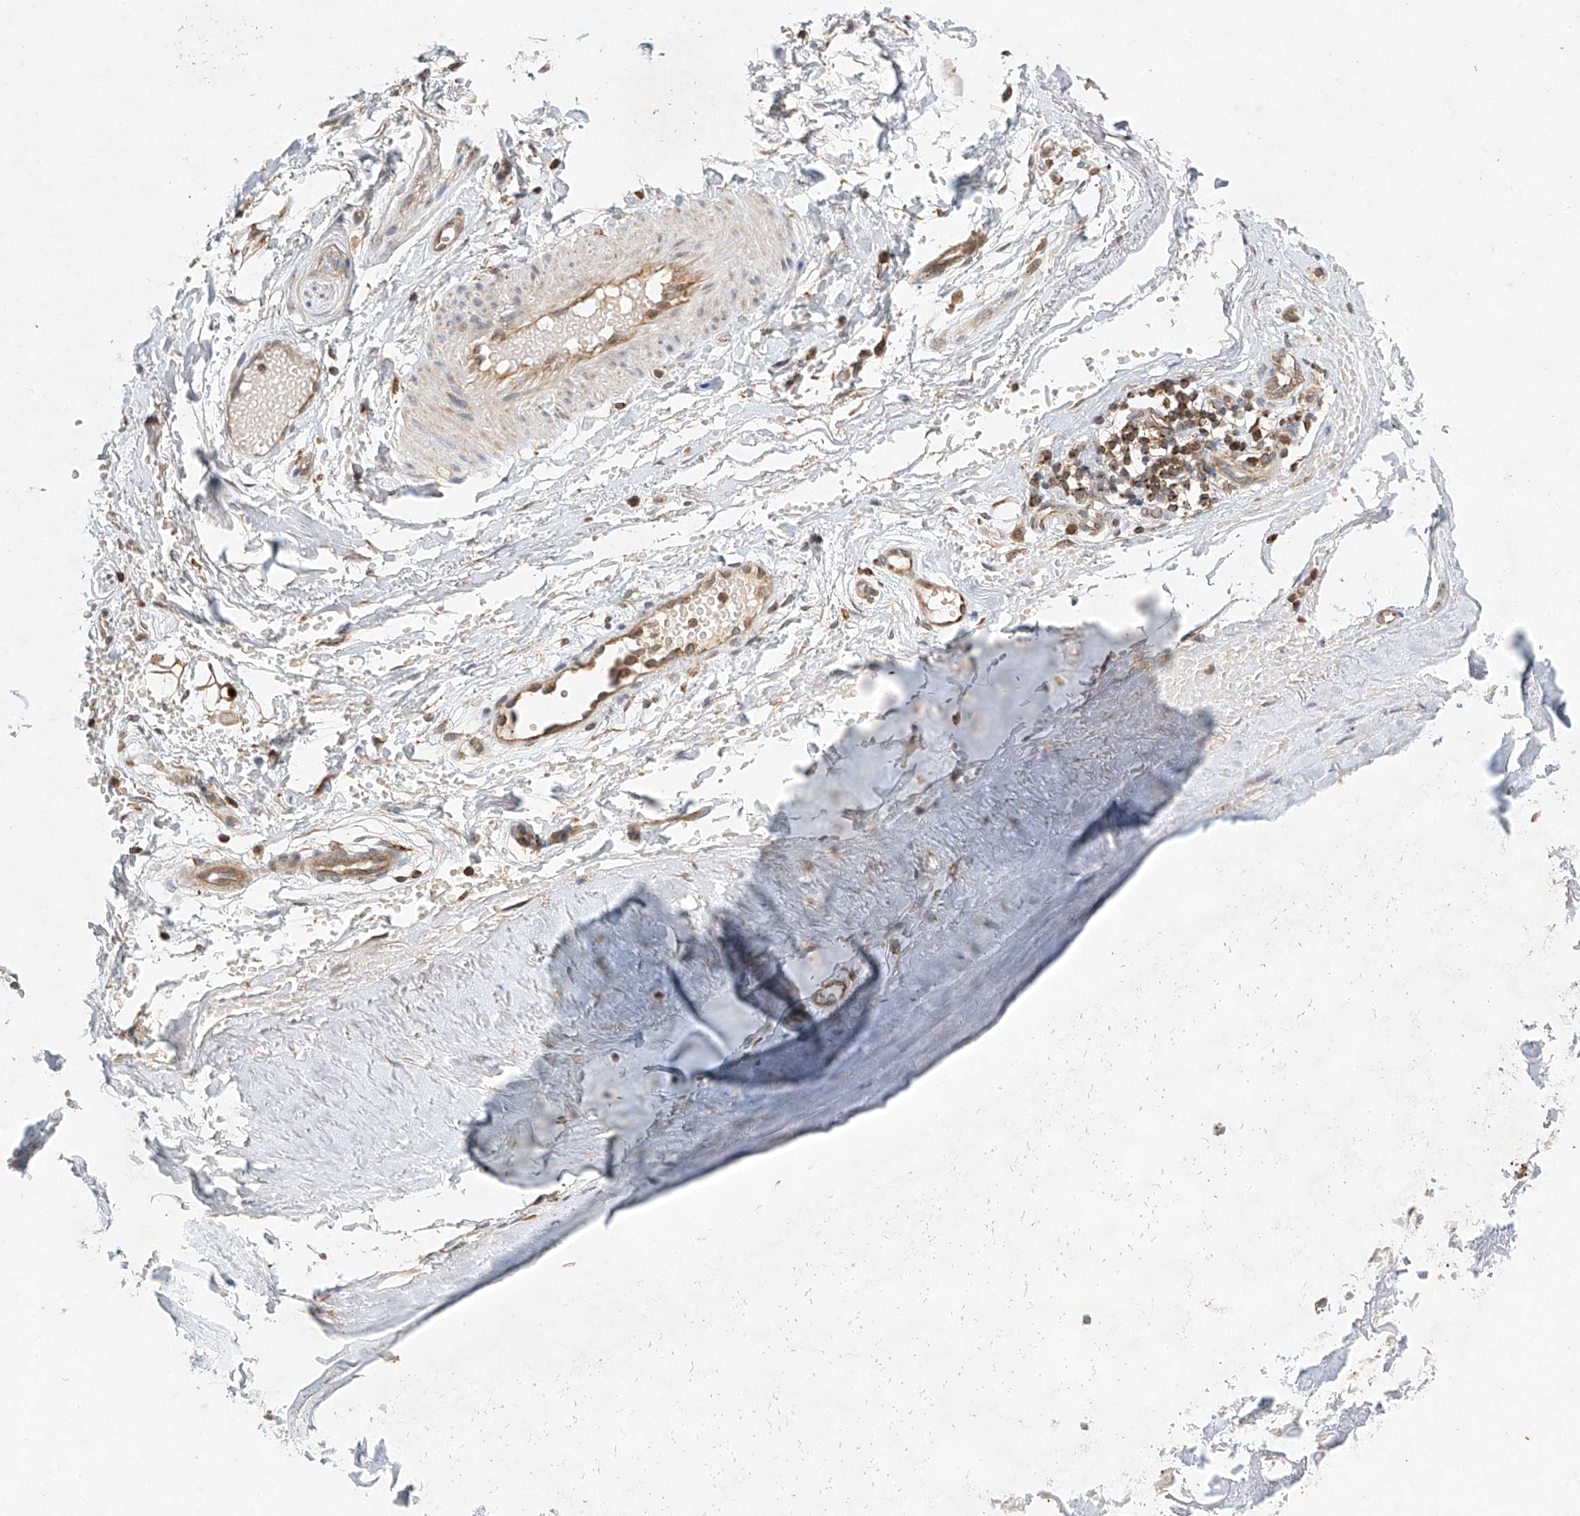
{"staining": {"intensity": "moderate", "quantity": "25%-75%", "location": "cytoplasmic/membranous"}, "tissue": "adipose tissue", "cell_type": "Adipocytes", "image_type": "normal", "snomed": [{"axis": "morphology", "description": "Normal tissue, NOS"}, {"axis": "morphology", "description": "Basal cell carcinoma"}, {"axis": "topography", "description": "Skin"}], "caption": "Immunohistochemical staining of unremarkable adipose tissue reveals medium levels of moderate cytoplasmic/membranous expression in about 25%-75% of adipocytes.", "gene": "DCAF11", "patient": {"sex": "female", "age": 89}}